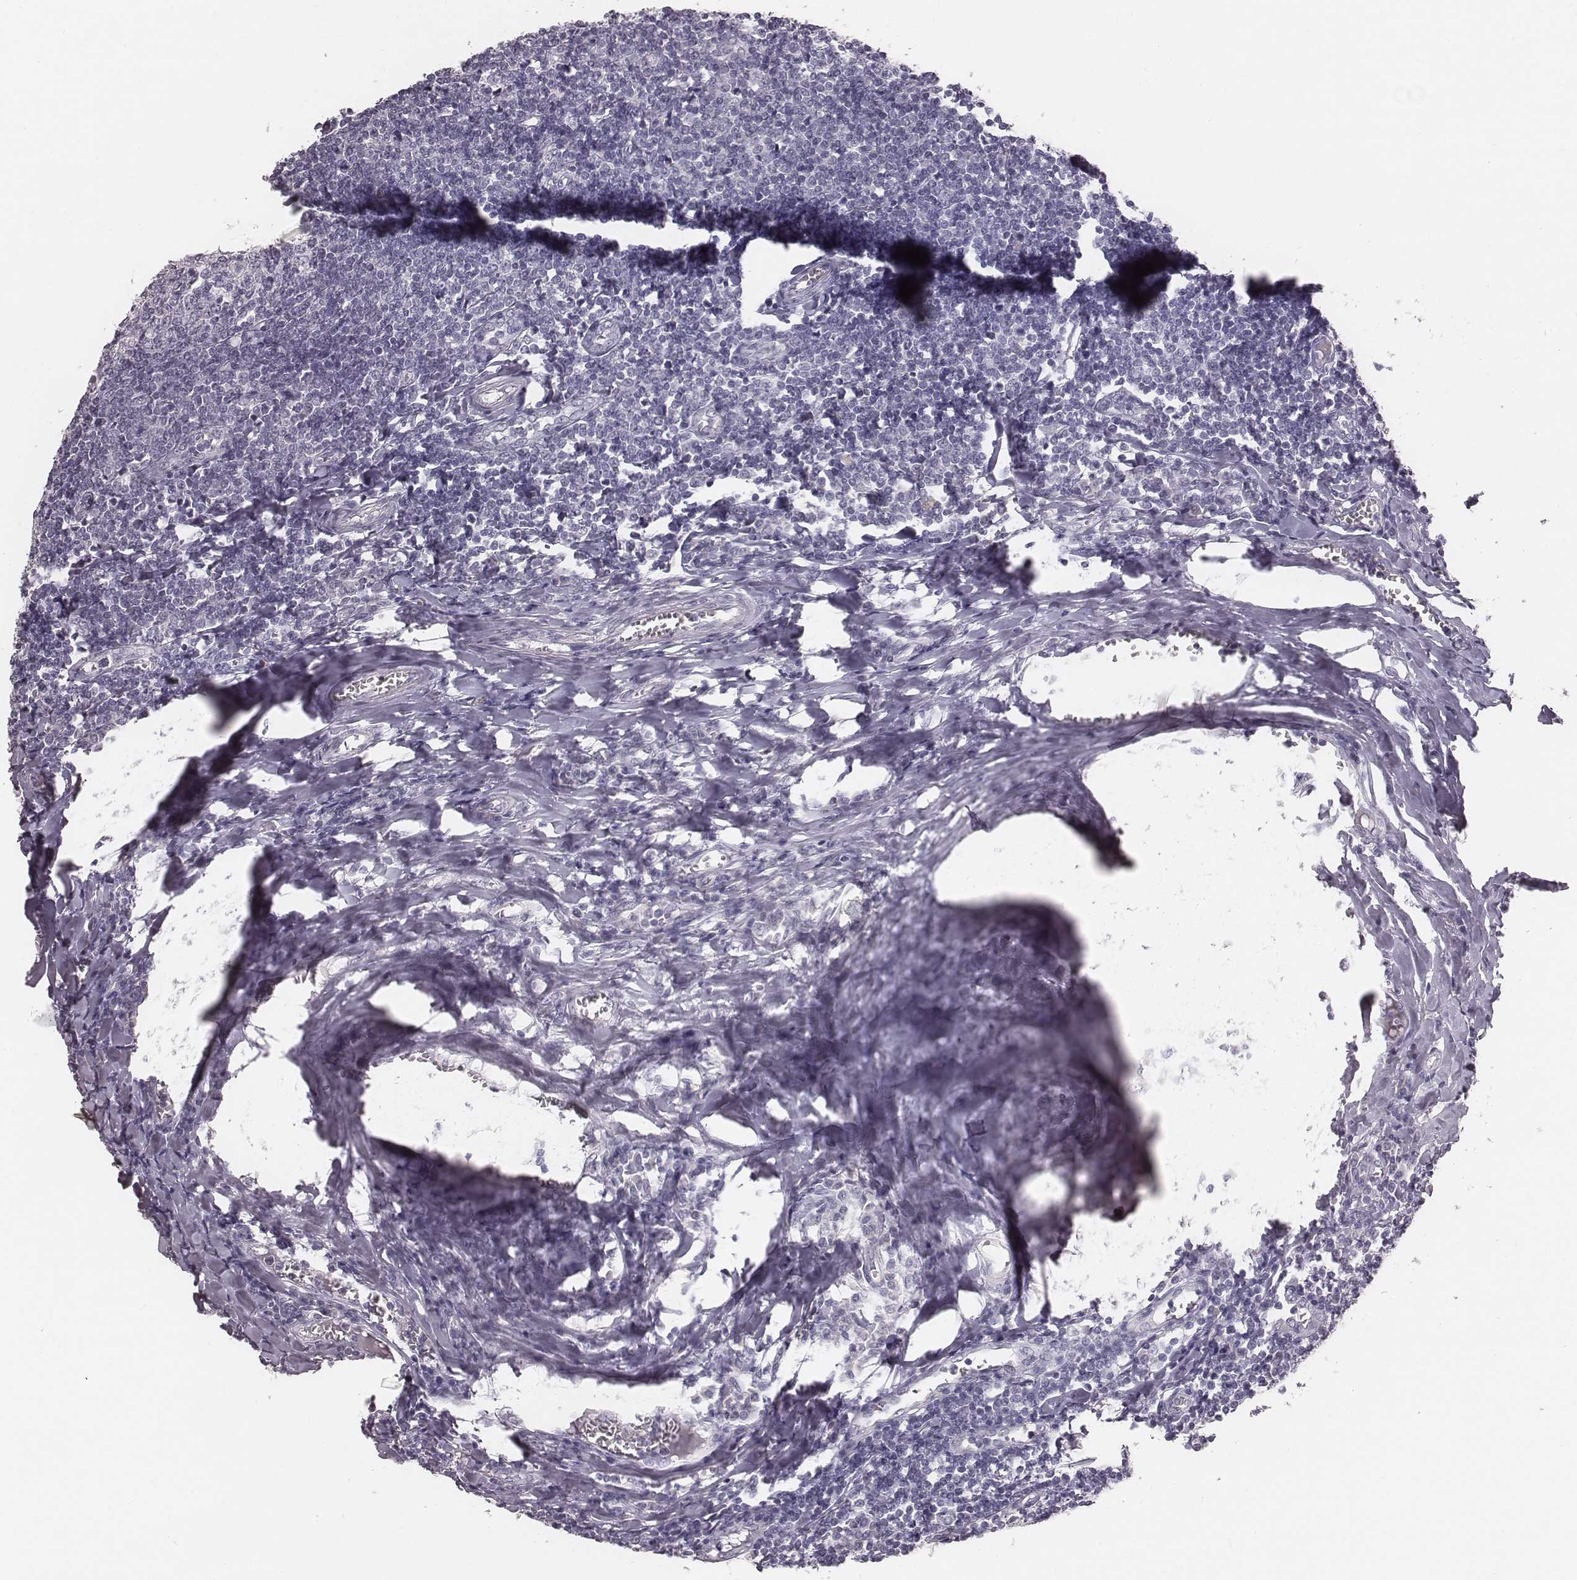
{"staining": {"intensity": "negative", "quantity": "none", "location": "none"}, "tissue": "tonsil", "cell_type": "Germinal center cells", "image_type": "normal", "snomed": [{"axis": "morphology", "description": "Normal tissue, NOS"}, {"axis": "topography", "description": "Tonsil"}], "caption": "Immunohistochemical staining of unremarkable tonsil shows no significant positivity in germinal center cells.", "gene": "CSHL1", "patient": {"sex": "female", "age": 12}}